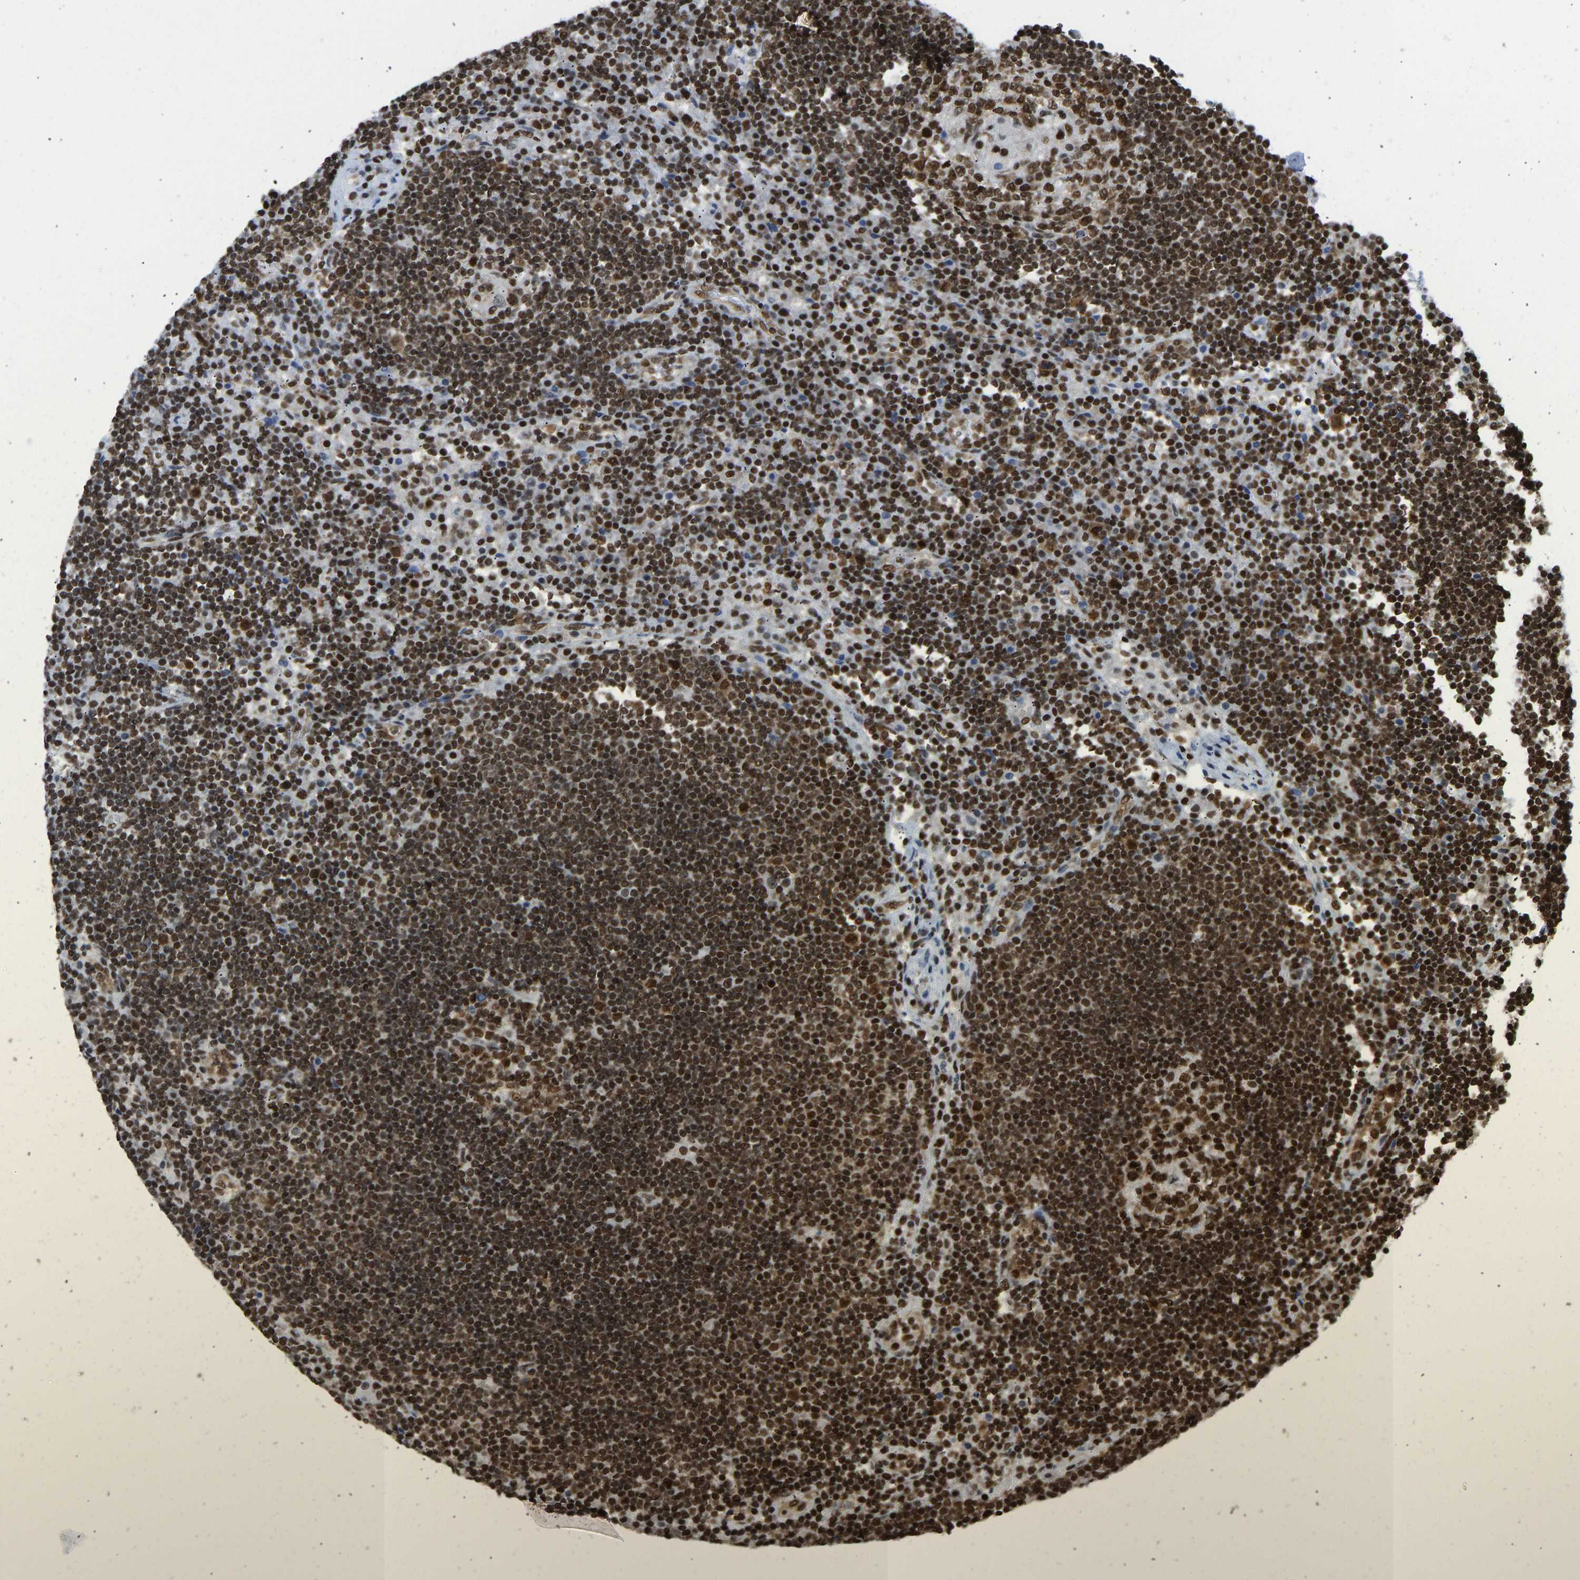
{"staining": {"intensity": "strong", "quantity": ">75%", "location": "nuclear"}, "tissue": "lymph node", "cell_type": "Germinal center cells", "image_type": "normal", "snomed": [{"axis": "morphology", "description": "Normal tissue, NOS"}, {"axis": "topography", "description": "Lymph node"}], "caption": "Immunohistochemistry (IHC) (DAB) staining of benign human lymph node reveals strong nuclear protein positivity in about >75% of germinal center cells. The staining is performed using DAB brown chromogen to label protein expression. The nuclei are counter-stained blue using hematoxylin.", "gene": "ZSCAN20", "patient": {"sex": "female", "age": 53}}